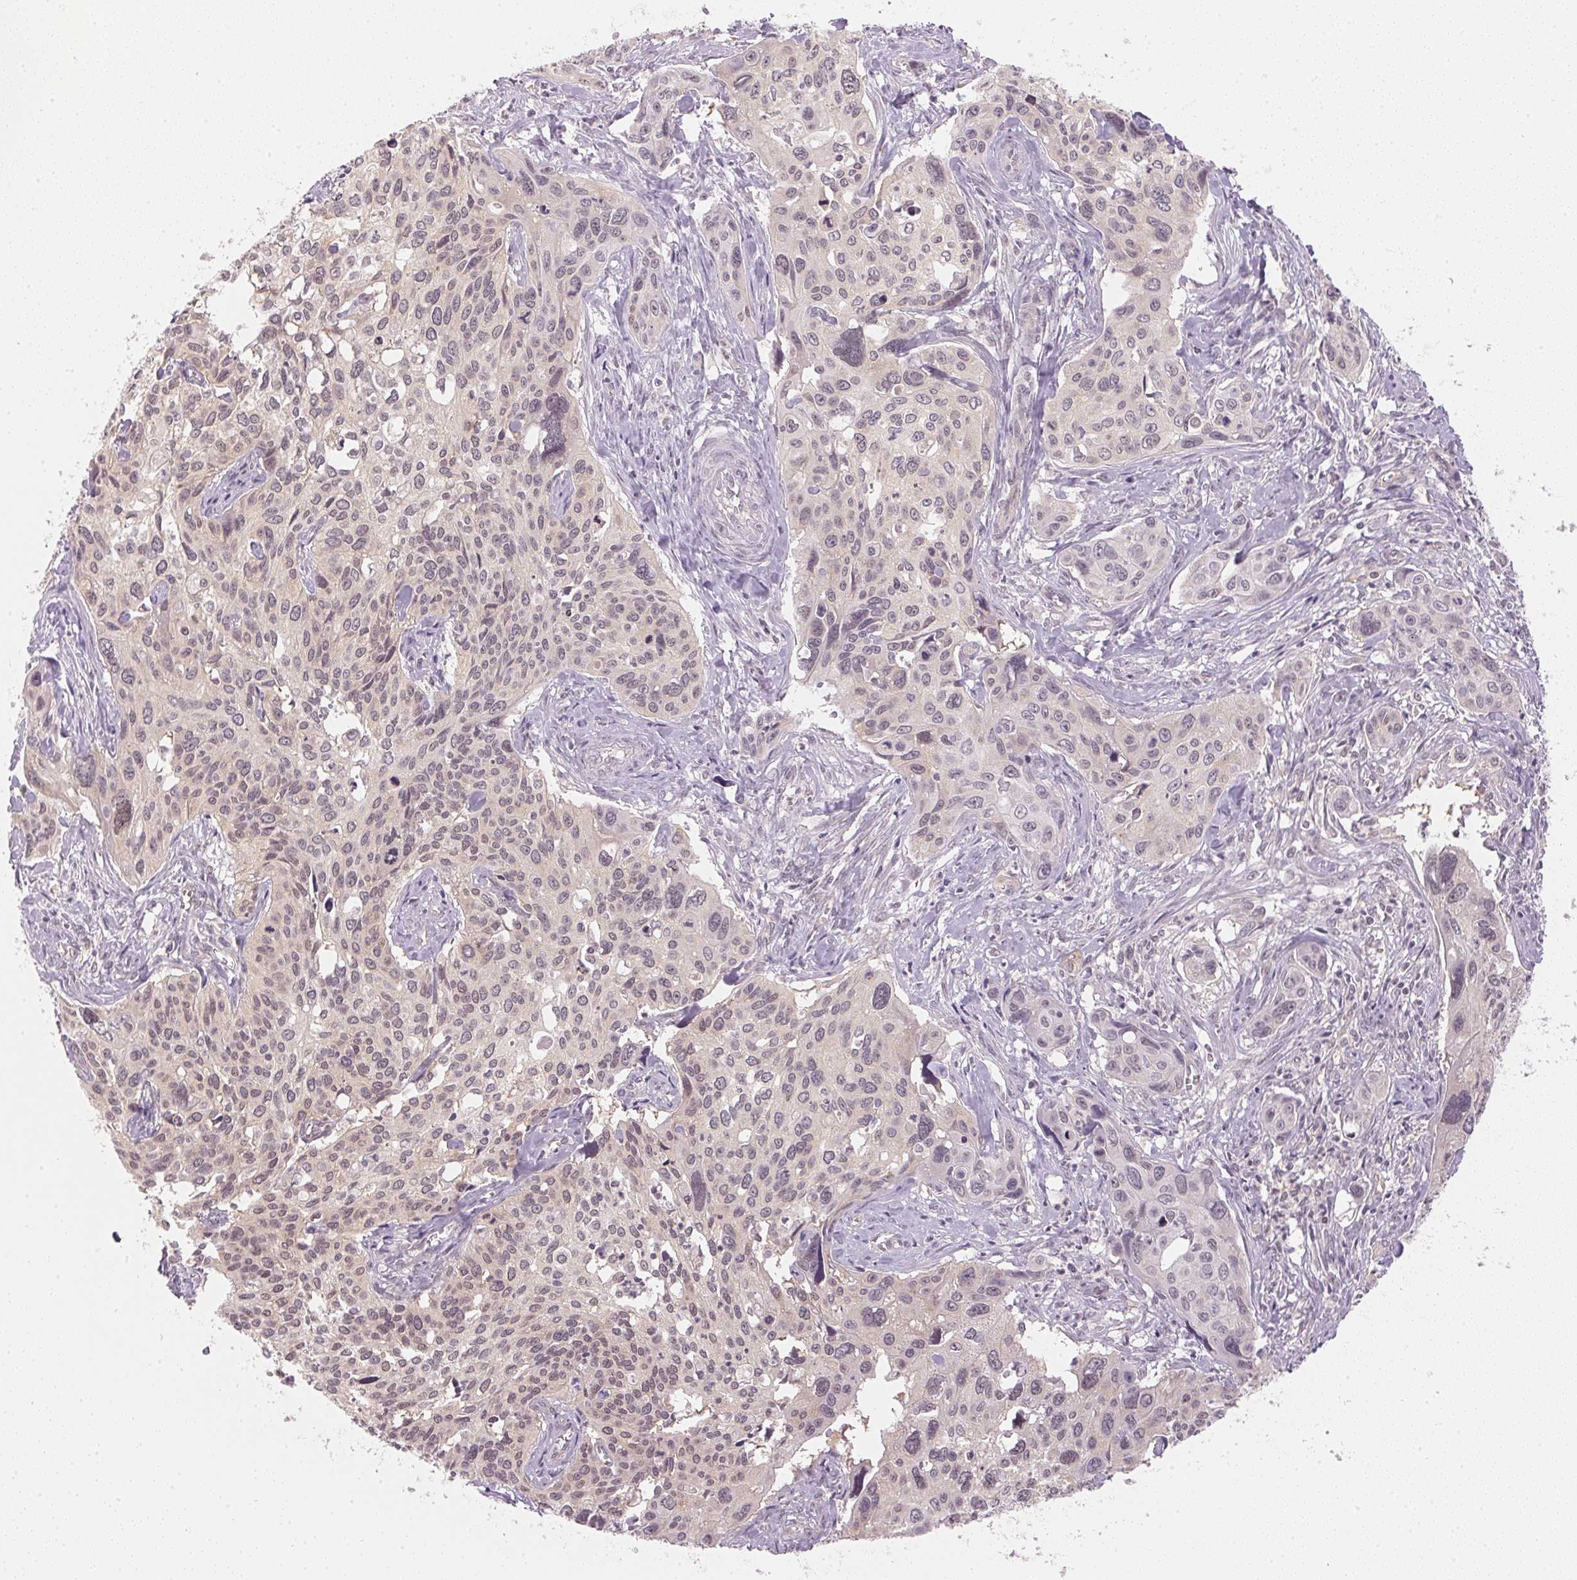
{"staining": {"intensity": "weak", "quantity": "<25%", "location": "nuclear"}, "tissue": "cervical cancer", "cell_type": "Tumor cells", "image_type": "cancer", "snomed": [{"axis": "morphology", "description": "Squamous cell carcinoma, NOS"}, {"axis": "topography", "description": "Cervix"}], "caption": "Photomicrograph shows no protein expression in tumor cells of cervical cancer (squamous cell carcinoma) tissue.", "gene": "KPRP", "patient": {"sex": "female", "age": 31}}